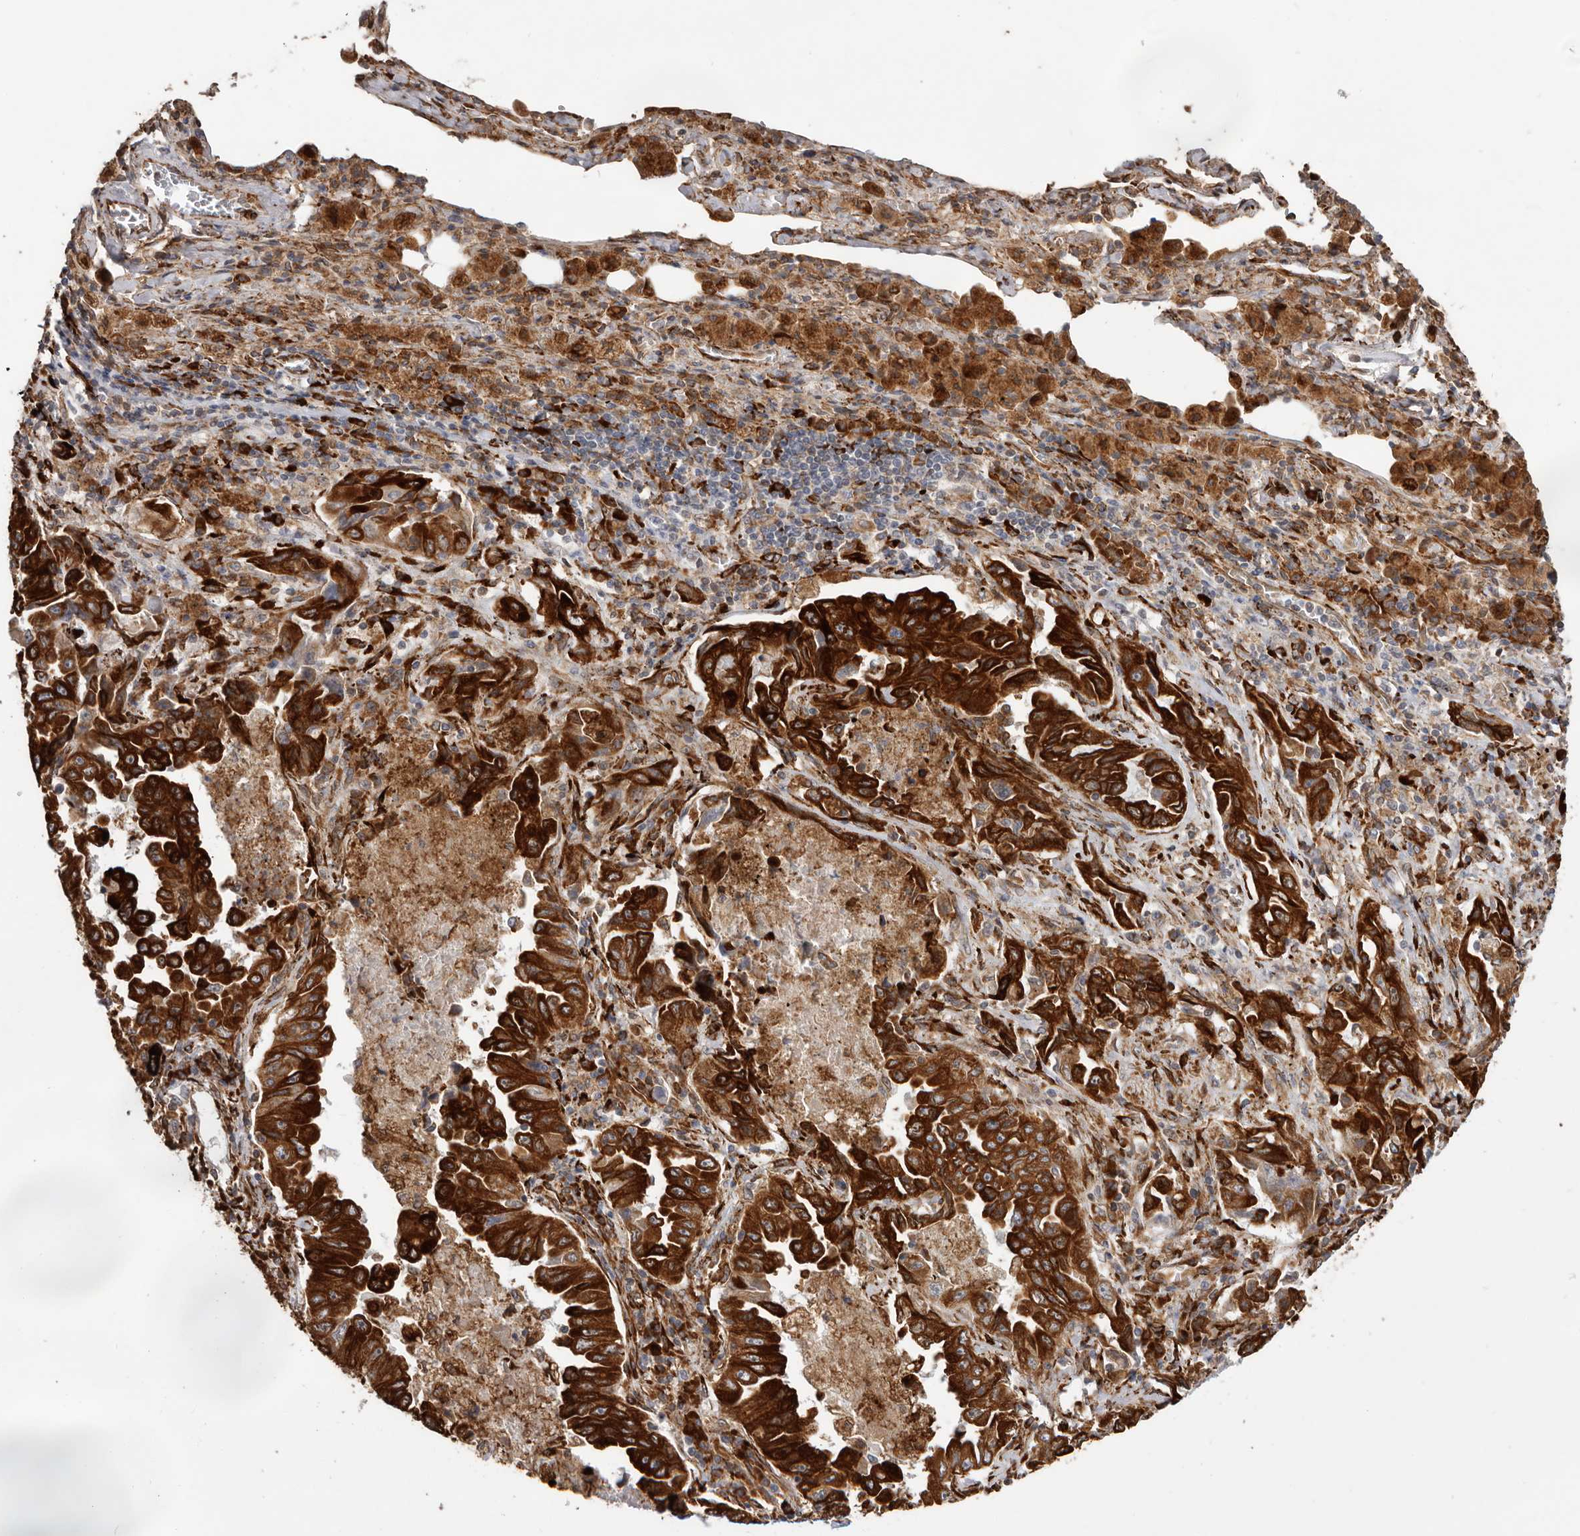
{"staining": {"intensity": "strong", "quantity": ">75%", "location": "cytoplasmic/membranous"}, "tissue": "lung cancer", "cell_type": "Tumor cells", "image_type": "cancer", "snomed": [{"axis": "morphology", "description": "Adenocarcinoma, NOS"}, {"axis": "topography", "description": "Lung"}], "caption": "Immunohistochemical staining of adenocarcinoma (lung) reveals high levels of strong cytoplasmic/membranous protein staining in about >75% of tumor cells.", "gene": "WDTC1", "patient": {"sex": "female", "age": 51}}